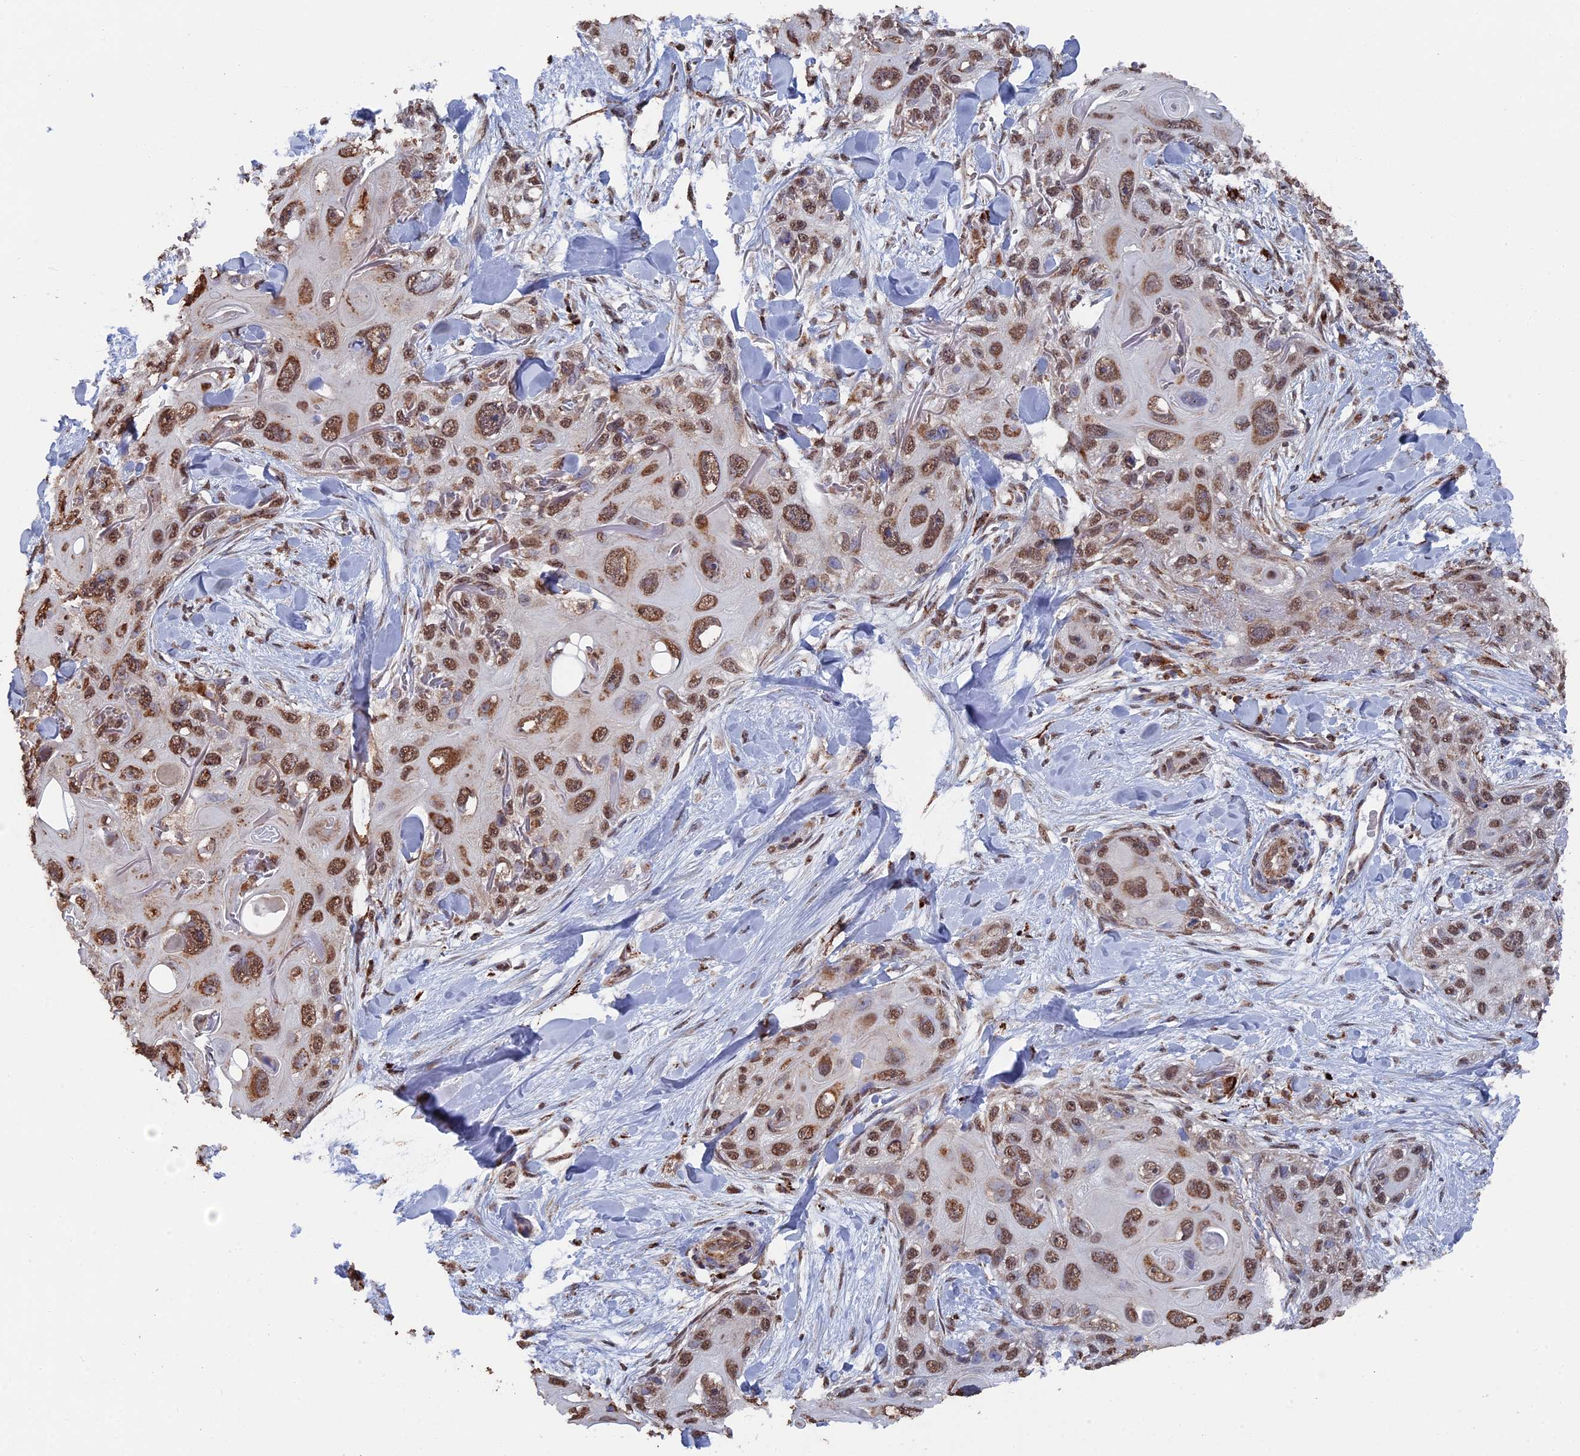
{"staining": {"intensity": "moderate", "quantity": ">75%", "location": "cytoplasmic/membranous,nuclear"}, "tissue": "skin cancer", "cell_type": "Tumor cells", "image_type": "cancer", "snomed": [{"axis": "morphology", "description": "Normal tissue, NOS"}, {"axis": "morphology", "description": "Squamous cell carcinoma, NOS"}, {"axis": "topography", "description": "Skin"}], "caption": "Skin squamous cell carcinoma tissue demonstrates moderate cytoplasmic/membranous and nuclear staining in approximately >75% of tumor cells", "gene": "SMG9", "patient": {"sex": "male", "age": 72}}